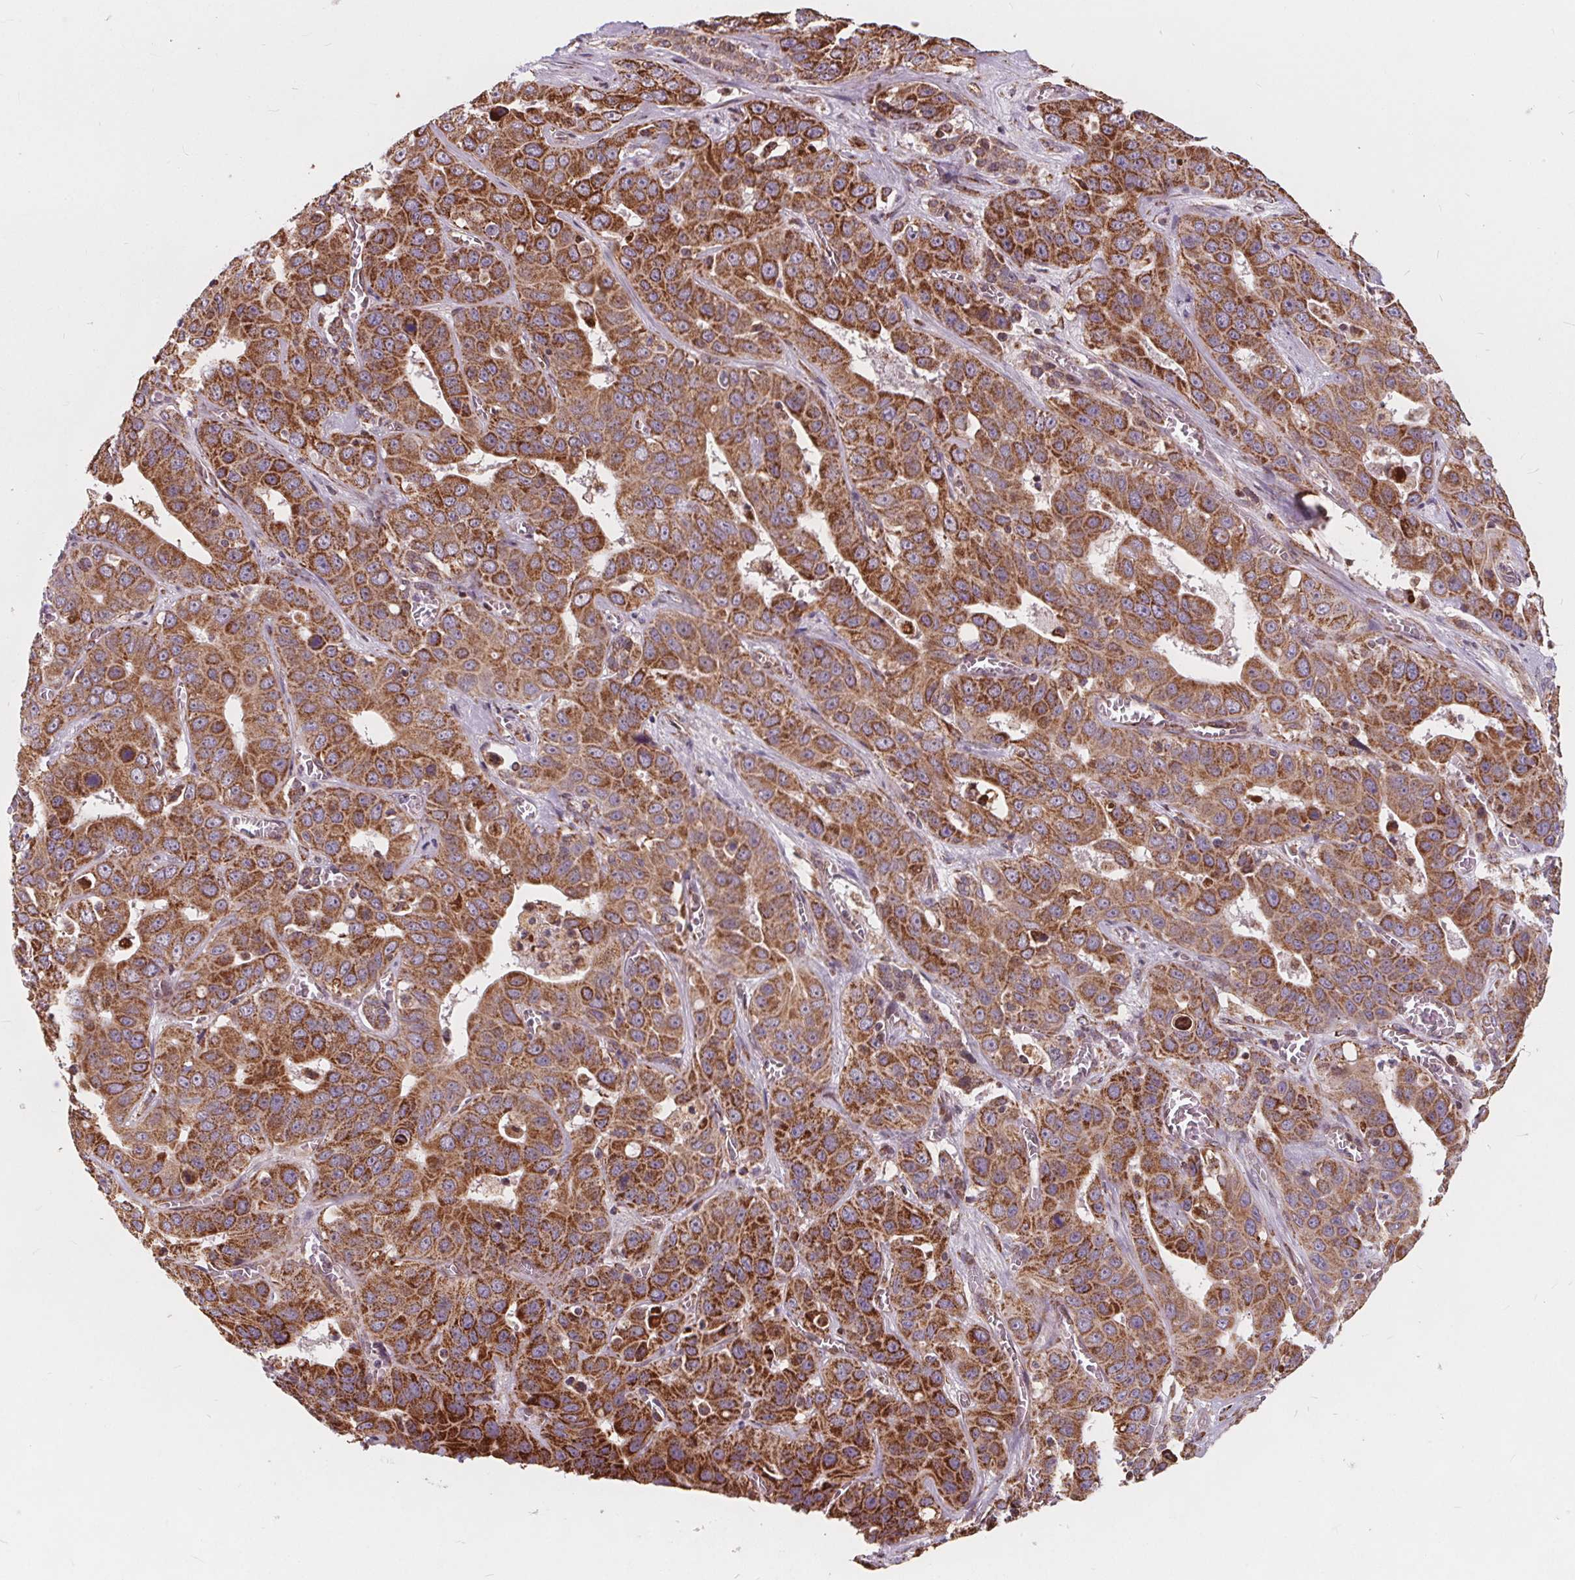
{"staining": {"intensity": "strong", "quantity": ">75%", "location": "cytoplasmic/membranous"}, "tissue": "liver cancer", "cell_type": "Tumor cells", "image_type": "cancer", "snomed": [{"axis": "morphology", "description": "Cholangiocarcinoma"}, {"axis": "topography", "description": "Liver"}], "caption": "High-power microscopy captured an IHC image of cholangiocarcinoma (liver), revealing strong cytoplasmic/membranous expression in approximately >75% of tumor cells. The staining was performed using DAB (3,3'-diaminobenzidine), with brown indicating positive protein expression. Nuclei are stained blue with hematoxylin.", "gene": "PLSCR3", "patient": {"sex": "female", "age": 52}}